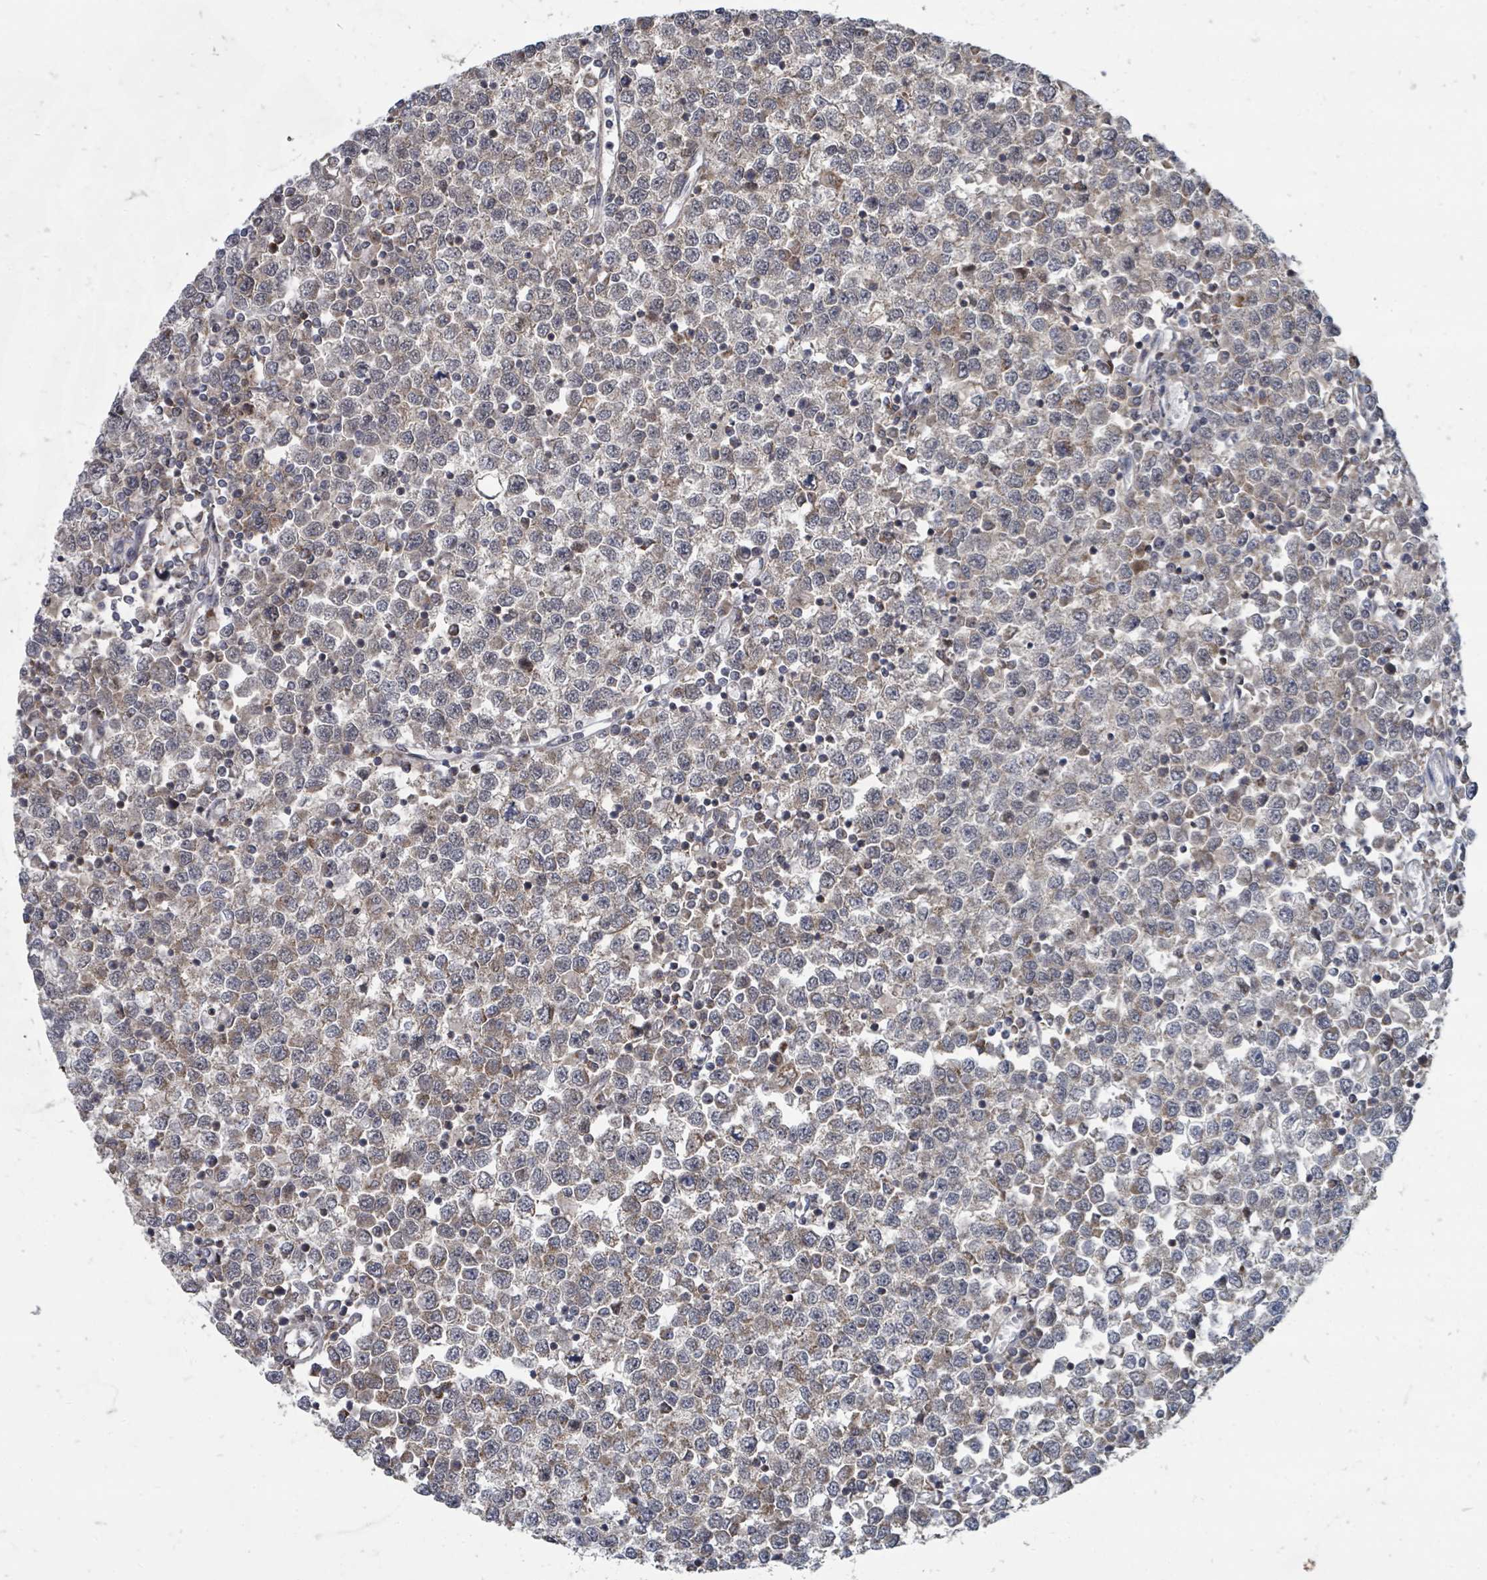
{"staining": {"intensity": "moderate", "quantity": "<25%", "location": "cytoplasmic/membranous"}, "tissue": "testis cancer", "cell_type": "Tumor cells", "image_type": "cancer", "snomed": [{"axis": "morphology", "description": "Seminoma, NOS"}, {"axis": "topography", "description": "Testis"}], "caption": "The histopathology image demonstrates immunohistochemical staining of testis cancer (seminoma). There is moderate cytoplasmic/membranous expression is identified in approximately <25% of tumor cells. The protein is stained brown, and the nuclei are stained in blue (DAB IHC with brightfield microscopy, high magnification).", "gene": "MAGOHB", "patient": {"sex": "male", "age": 65}}